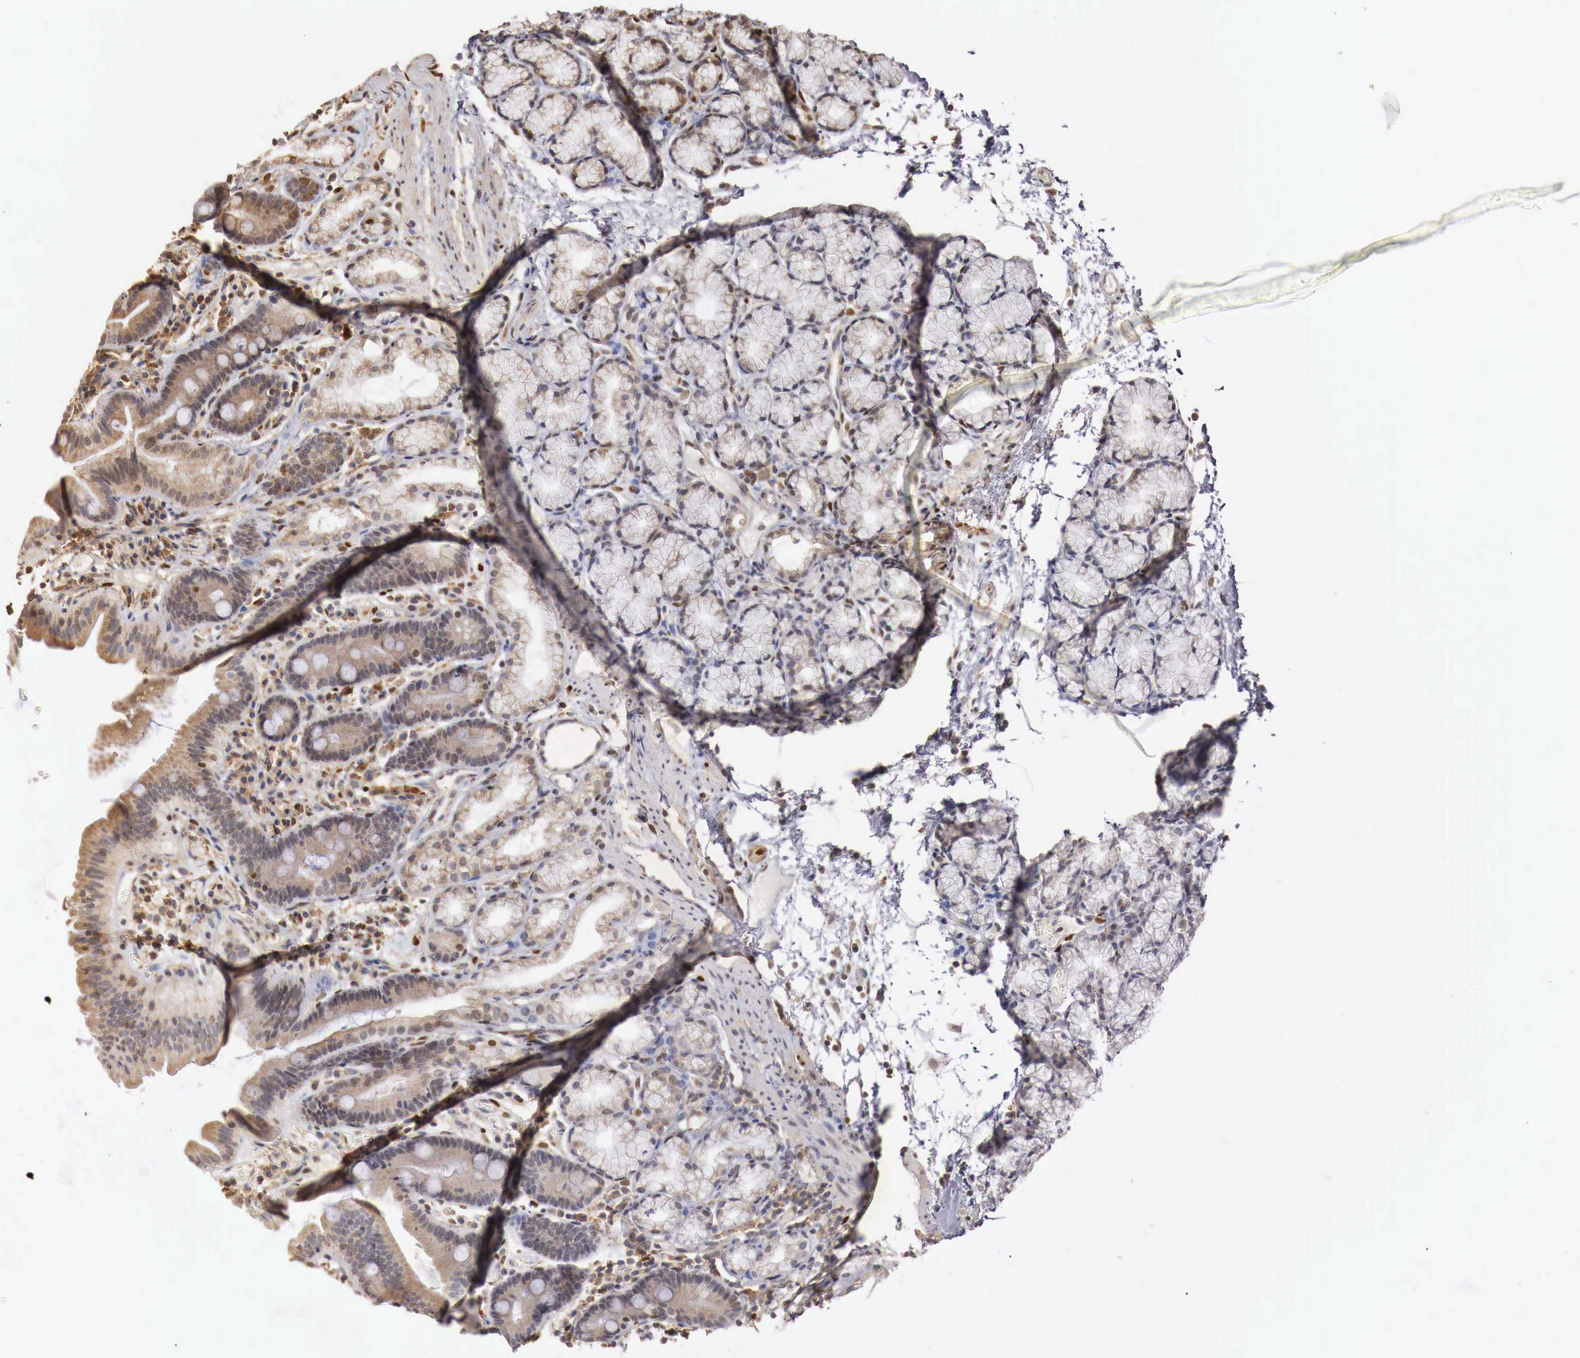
{"staining": {"intensity": "negative", "quantity": "none", "location": "none"}, "tissue": "duodenum", "cell_type": "Glandular cells", "image_type": "normal", "snomed": [{"axis": "morphology", "description": "Normal tissue, NOS"}, {"axis": "topography", "description": "Duodenum"}], "caption": "Protein analysis of unremarkable duodenum reveals no significant positivity in glandular cells.", "gene": "KHDRBS2", "patient": {"sex": "female", "age": 48}}